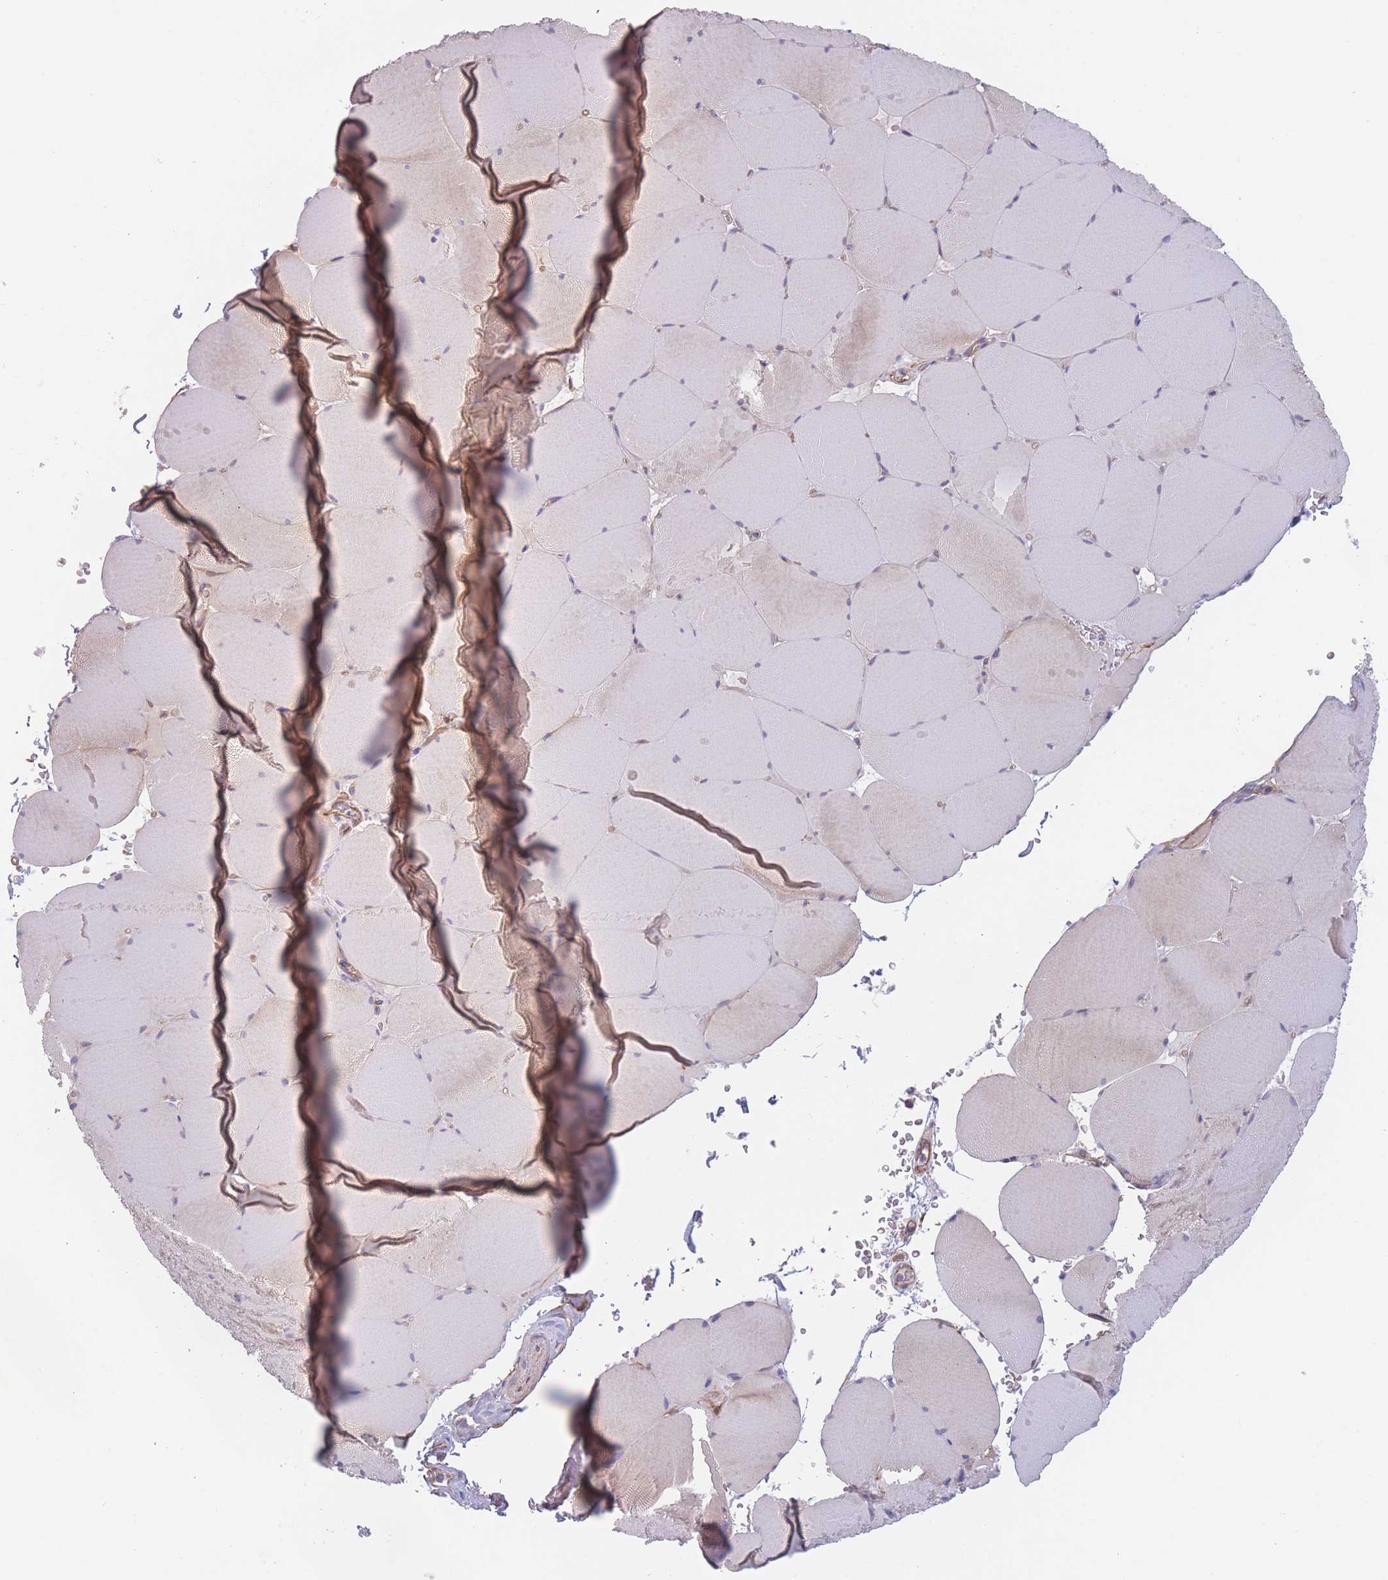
{"staining": {"intensity": "moderate", "quantity": "25%-75%", "location": "cytoplasmic/membranous"}, "tissue": "skeletal muscle", "cell_type": "Myocytes", "image_type": "normal", "snomed": [{"axis": "morphology", "description": "Normal tissue, NOS"}, {"axis": "topography", "description": "Skeletal muscle"}, {"axis": "topography", "description": "Head-Neck"}], "caption": "Protein analysis of unremarkable skeletal muscle exhibits moderate cytoplasmic/membranous staining in about 25%-75% of myocytes. (Brightfield microscopy of DAB IHC at high magnification).", "gene": "WDR93", "patient": {"sex": "male", "age": 66}}